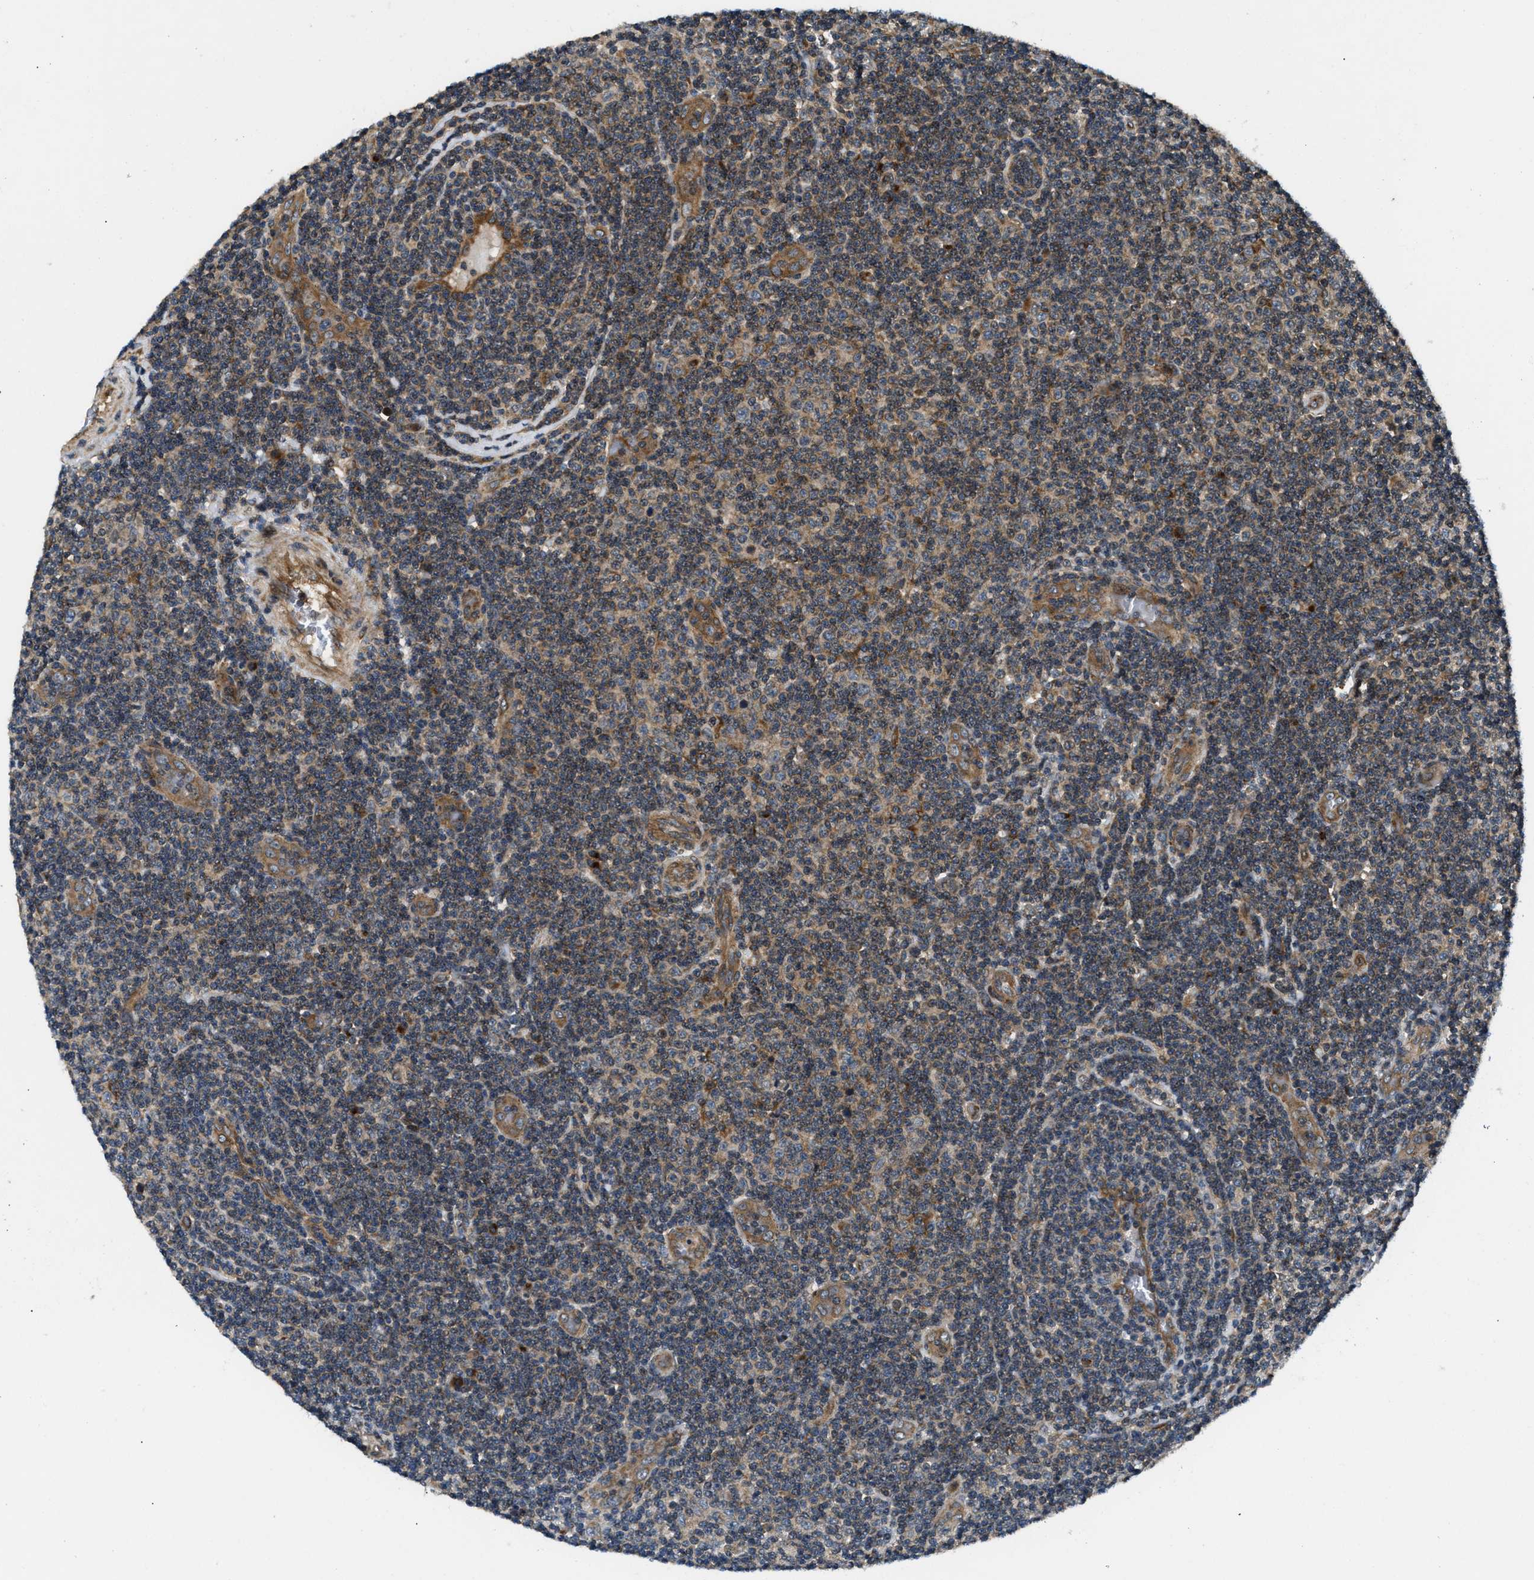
{"staining": {"intensity": "weak", "quantity": "25%-75%", "location": "cytoplasmic/membranous"}, "tissue": "lymphoma", "cell_type": "Tumor cells", "image_type": "cancer", "snomed": [{"axis": "morphology", "description": "Malignant lymphoma, non-Hodgkin's type, Low grade"}, {"axis": "topography", "description": "Lymph node"}], "caption": "A low amount of weak cytoplasmic/membranous expression is appreciated in about 25%-75% of tumor cells in low-grade malignant lymphoma, non-Hodgkin's type tissue.", "gene": "PNPLA8", "patient": {"sex": "male", "age": 83}}